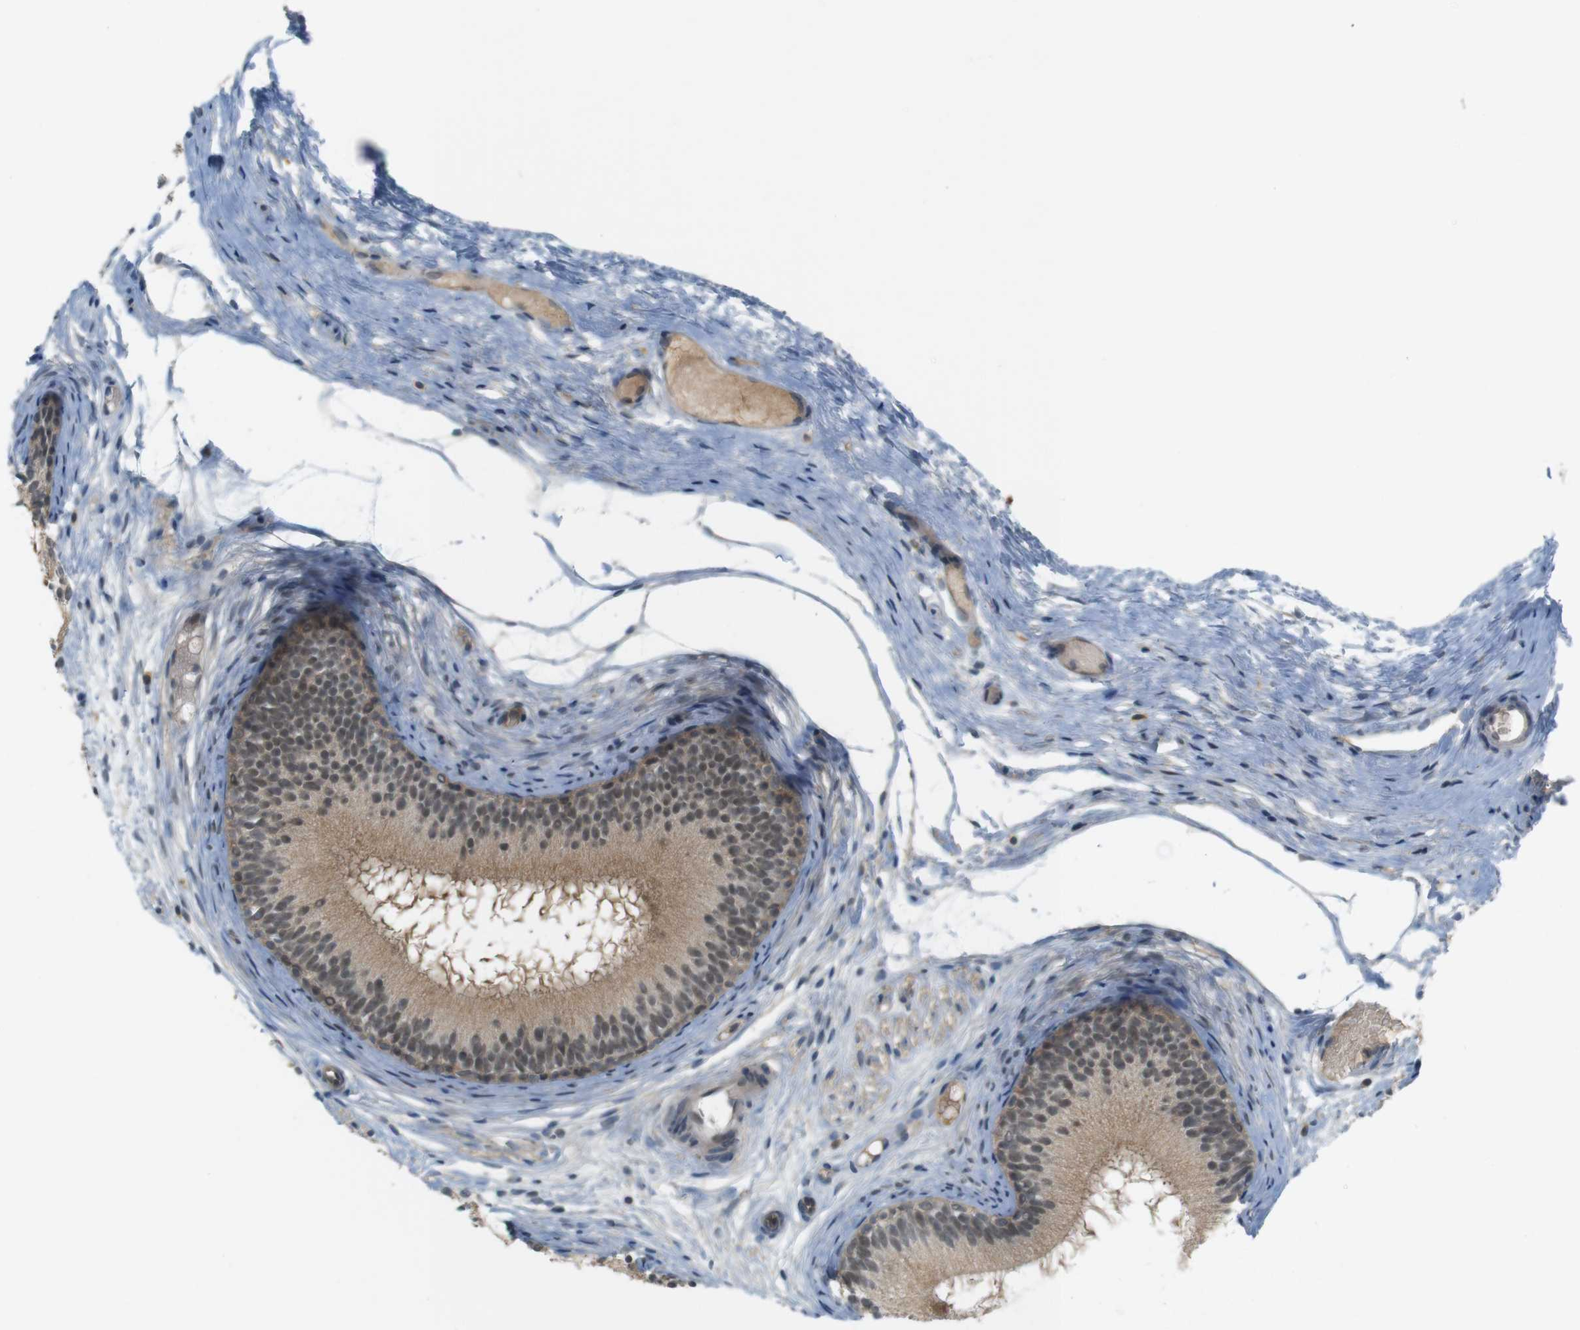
{"staining": {"intensity": "moderate", "quantity": ">75%", "location": "cytoplasmic/membranous"}, "tissue": "epididymis", "cell_type": "Glandular cells", "image_type": "normal", "snomed": [{"axis": "morphology", "description": "Normal tissue, NOS"}, {"axis": "morphology", "description": "Atrophy, NOS"}, {"axis": "topography", "description": "Testis"}, {"axis": "topography", "description": "Epididymis"}], "caption": "The immunohistochemical stain shows moderate cytoplasmic/membranous staining in glandular cells of benign epididymis.", "gene": "ZDHHC20", "patient": {"sex": "male", "age": 18}}